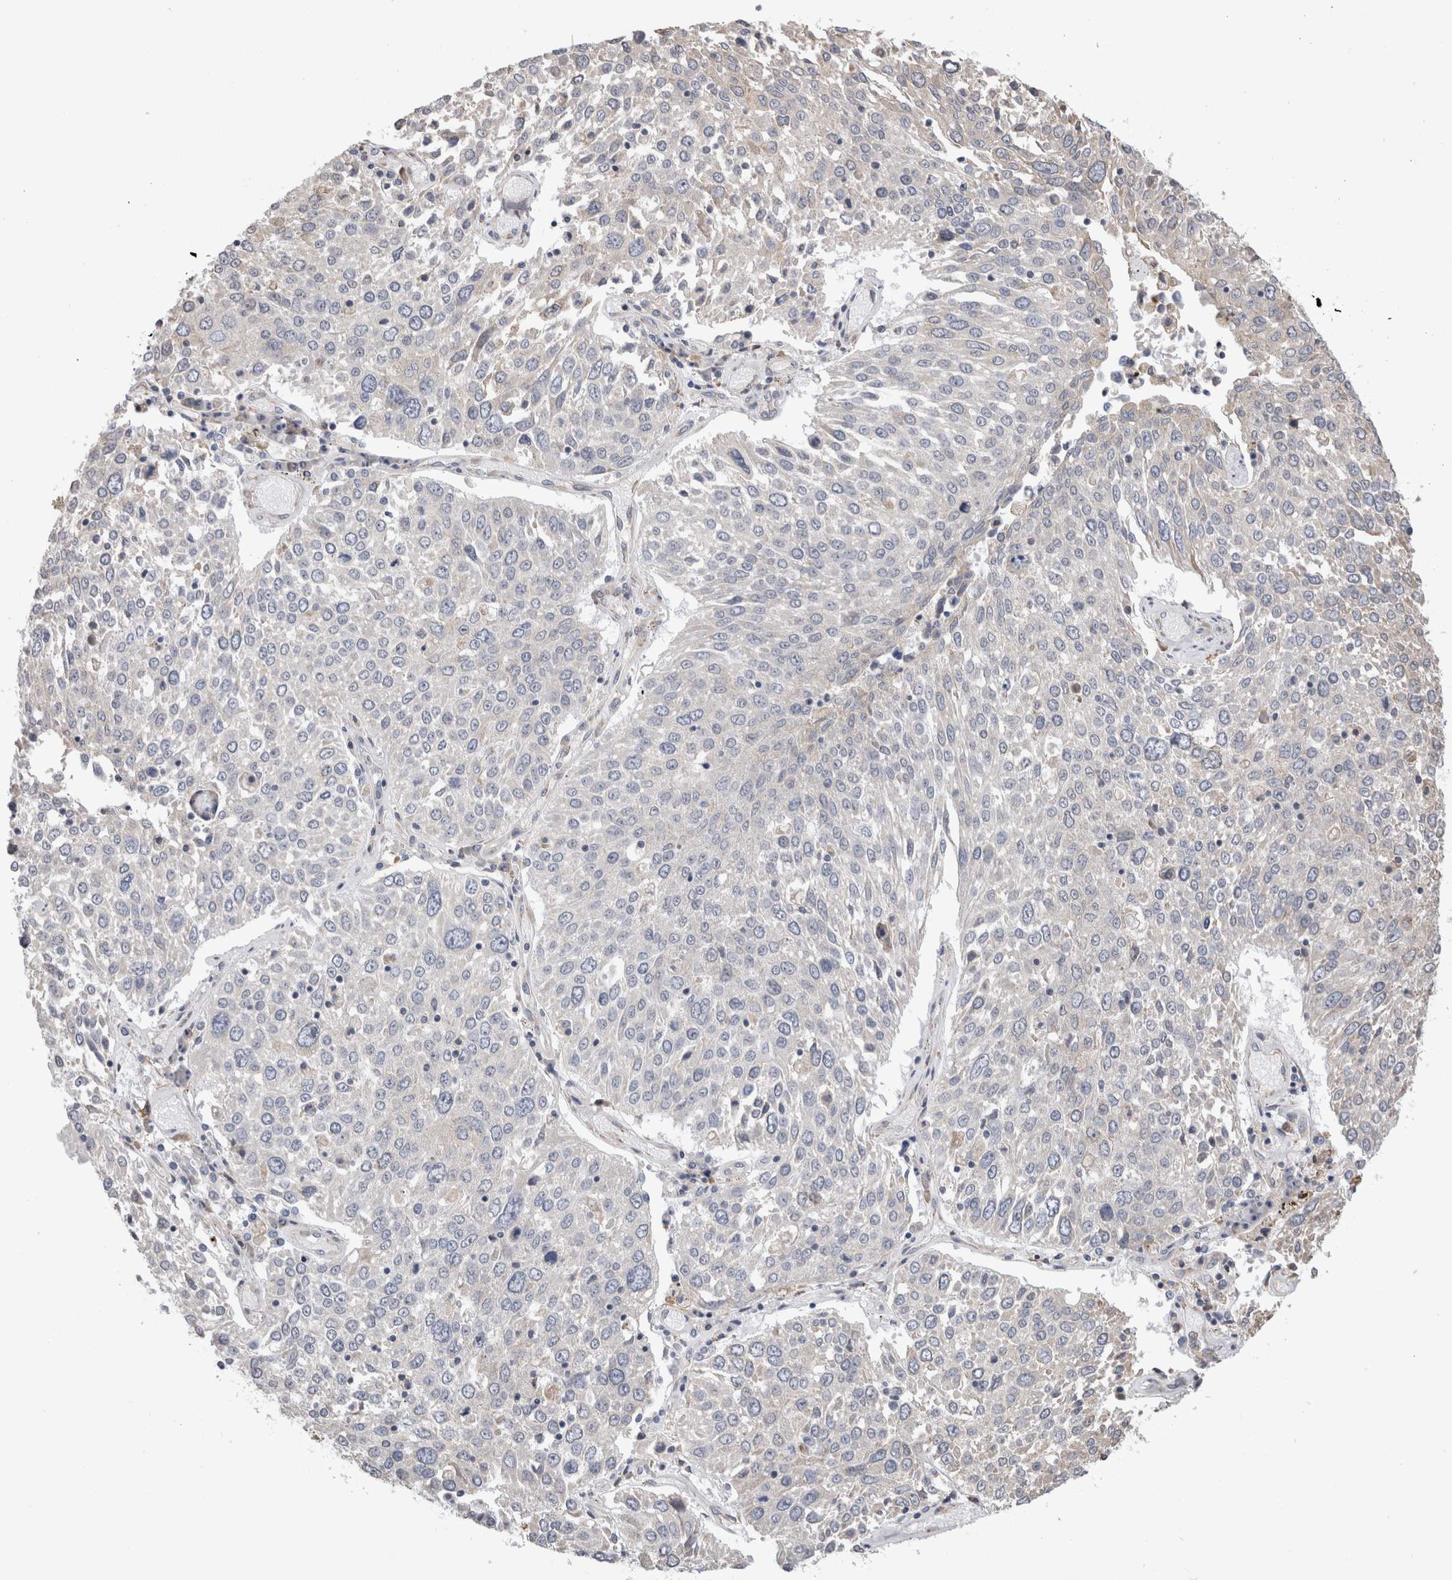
{"staining": {"intensity": "negative", "quantity": "none", "location": "none"}, "tissue": "lung cancer", "cell_type": "Tumor cells", "image_type": "cancer", "snomed": [{"axis": "morphology", "description": "Squamous cell carcinoma, NOS"}, {"axis": "topography", "description": "Lung"}], "caption": "Tumor cells show no significant protein positivity in lung squamous cell carcinoma.", "gene": "SMAP2", "patient": {"sex": "male", "age": 65}}